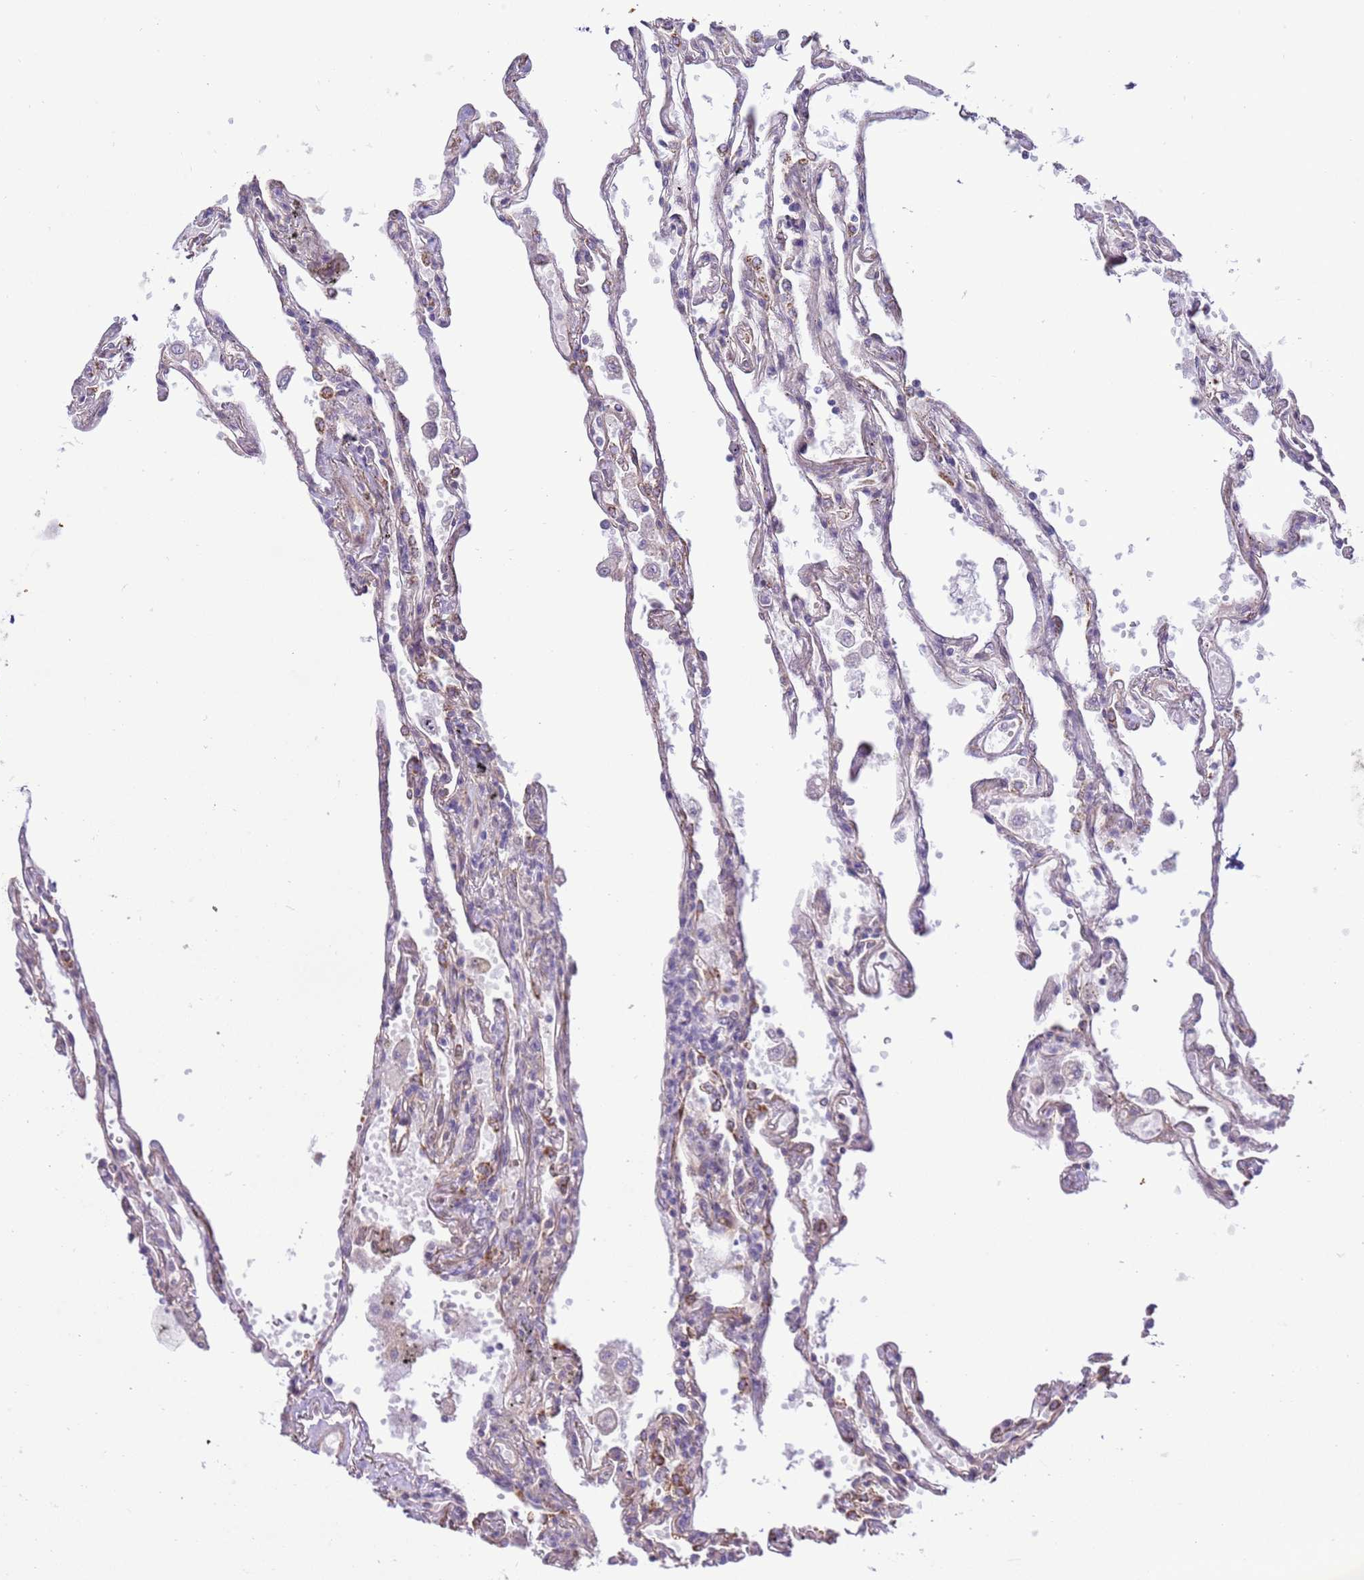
{"staining": {"intensity": "weak", "quantity": "25%-75%", "location": "cytoplasmic/membranous"}, "tissue": "lung", "cell_type": "Alveolar cells", "image_type": "normal", "snomed": [{"axis": "morphology", "description": "Normal tissue, NOS"}, {"axis": "topography", "description": "Lung"}], "caption": "High-magnification brightfield microscopy of normal lung stained with DAB (brown) and counterstained with hematoxylin (blue). alveolar cells exhibit weak cytoplasmic/membranous expression is appreciated in about25%-75% of cells. (Stains: DAB in brown, nuclei in blue, Microscopy: brightfield microscopy at high magnification).", "gene": "SCARA3", "patient": {"sex": "female", "age": 67}}